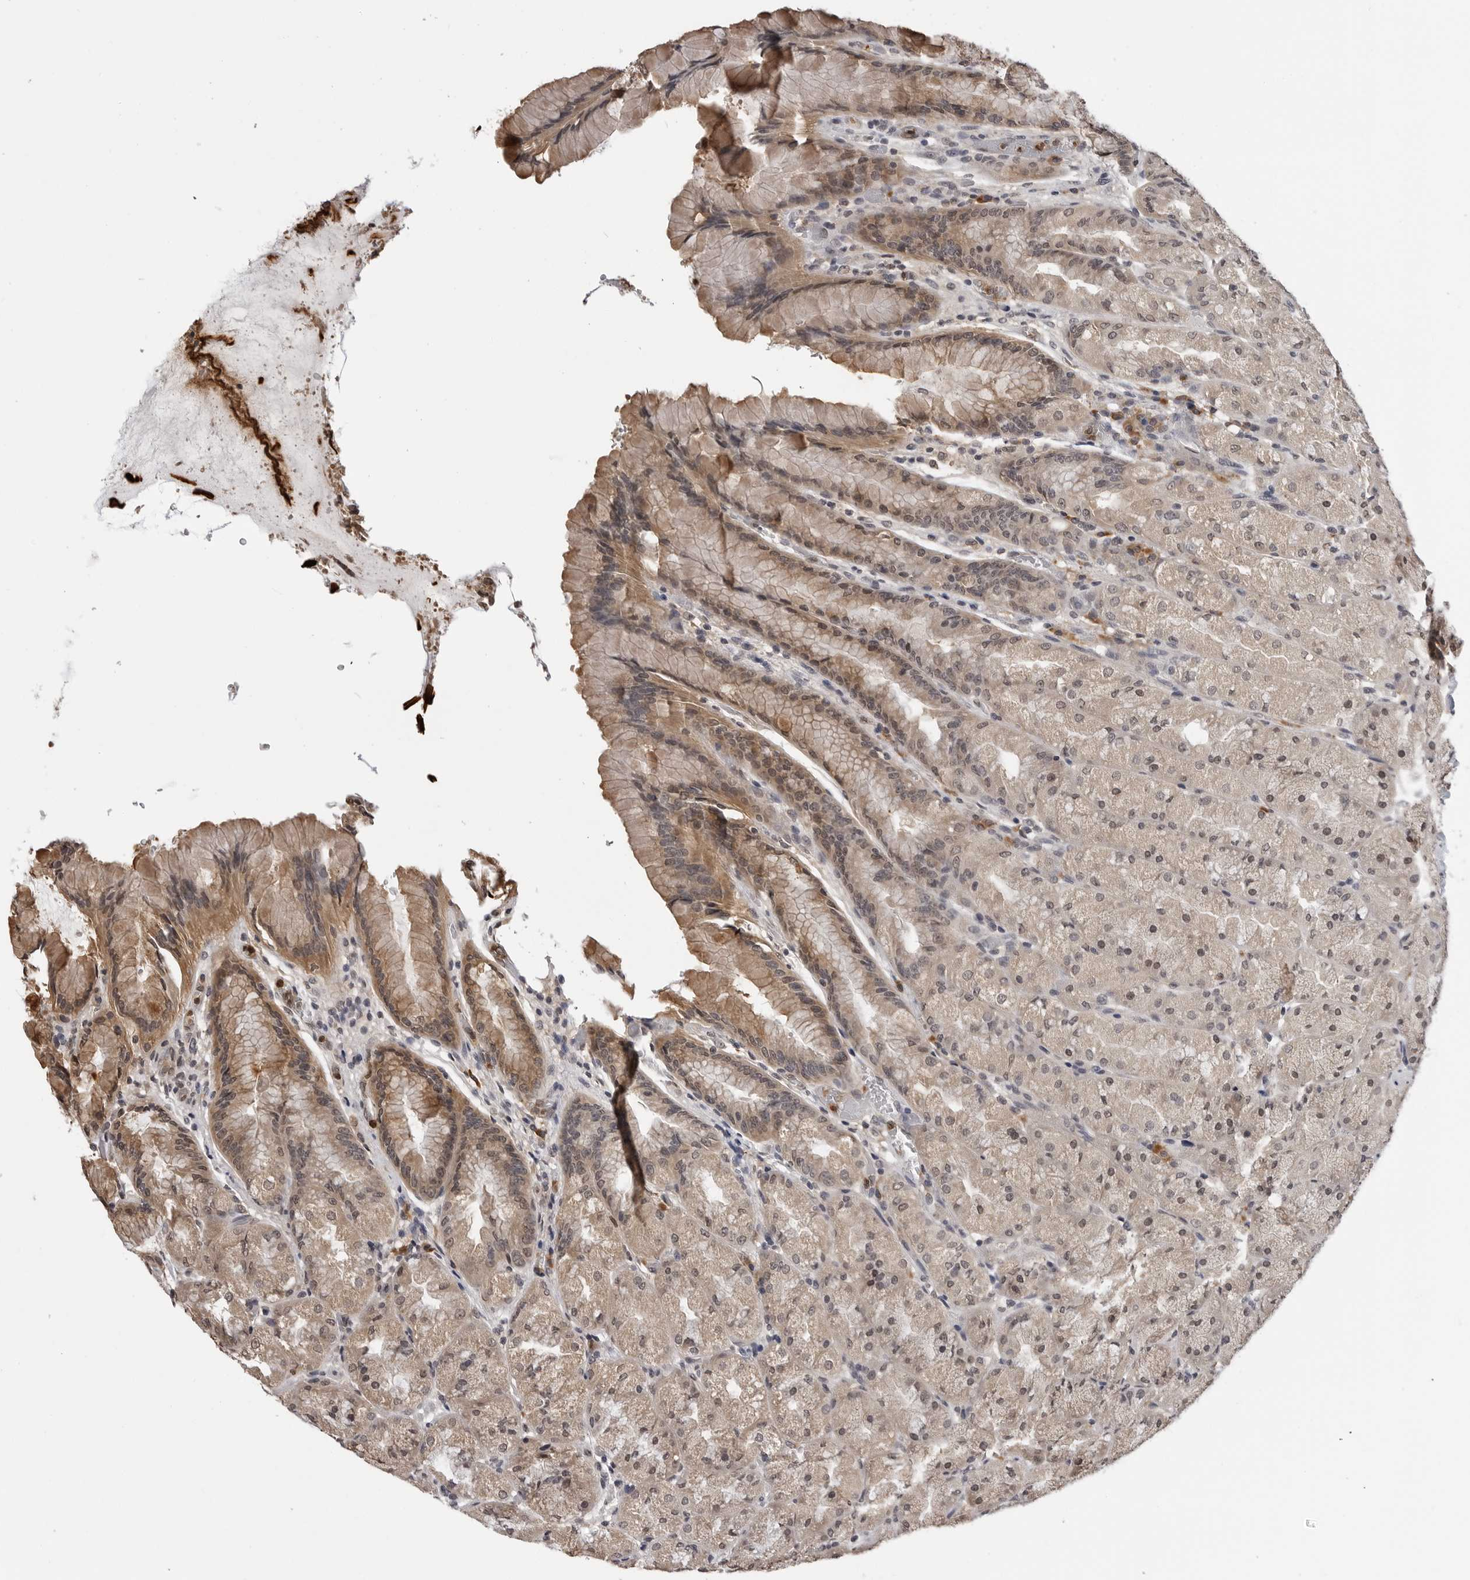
{"staining": {"intensity": "moderate", "quantity": "25%-75%", "location": "cytoplasmic/membranous,nuclear"}, "tissue": "stomach", "cell_type": "Glandular cells", "image_type": "normal", "snomed": [{"axis": "morphology", "description": "Normal tissue, NOS"}, {"axis": "topography", "description": "Stomach, upper"}, {"axis": "topography", "description": "Stomach"}], "caption": "A photomicrograph of stomach stained for a protein shows moderate cytoplasmic/membranous,nuclear brown staining in glandular cells. (DAB IHC, brown staining for protein, blue staining for nuclei).", "gene": "TRMT13", "patient": {"sex": "male", "age": 48}}